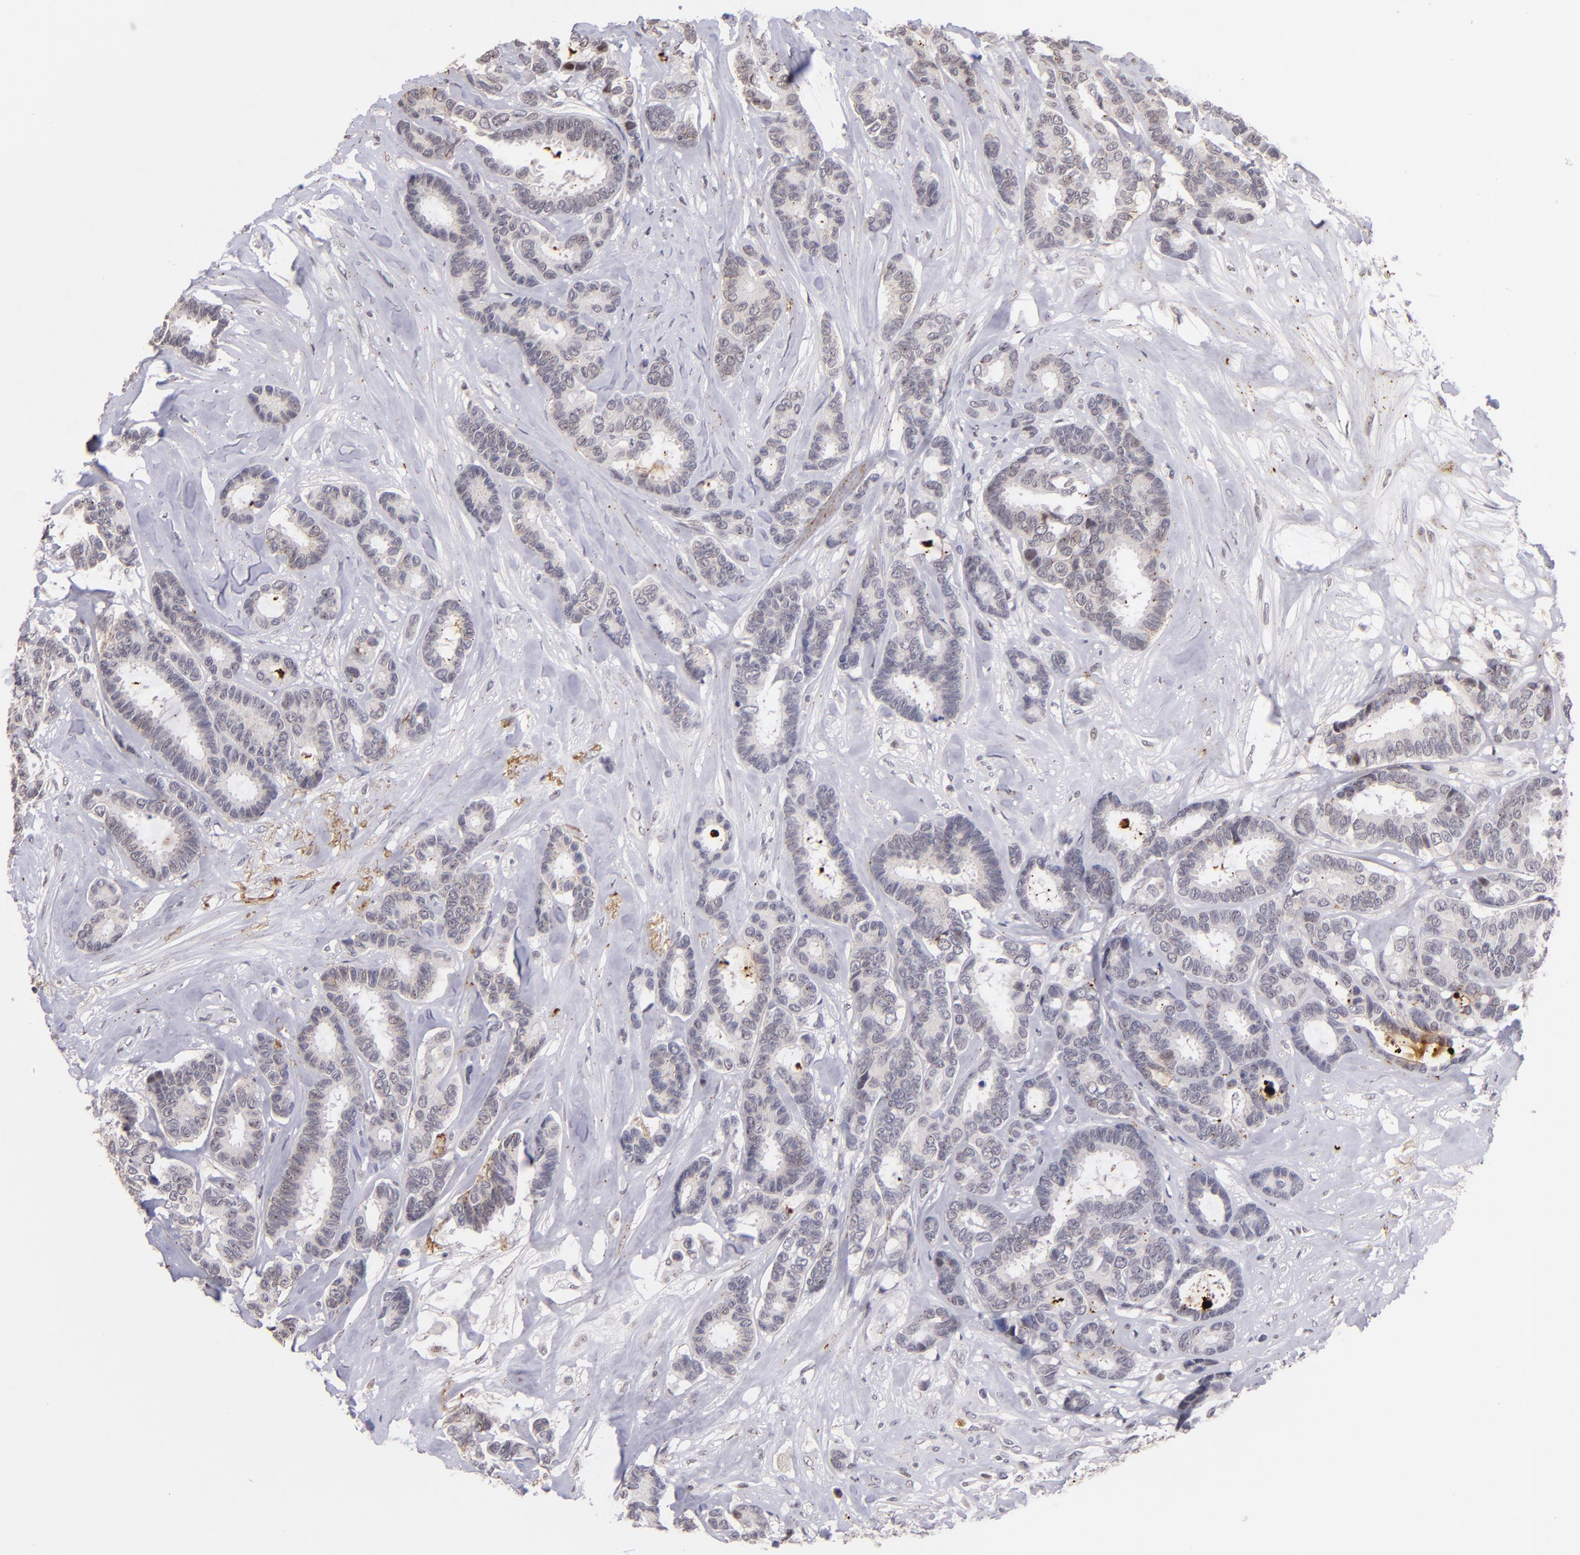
{"staining": {"intensity": "negative", "quantity": "none", "location": "none"}, "tissue": "breast cancer", "cell_type": "Tumor cells", "image_type": "cancer", "snomed": [{"axis": "morphology", "description": "Duct carcinoma"}, {"axis": "topography", "description": "Breast"}], "caption": "High magnification brightfield microscopy of breast cancer (infiltrating ductal carcinoma) stained with DAB (3,3'-diaminobenzidine) (brown) and counterstained with hematoxylin (blue): tumor cells show no significant expression.", "gene": "RXRG", "patient": {"sex": "female", "age": 87}}